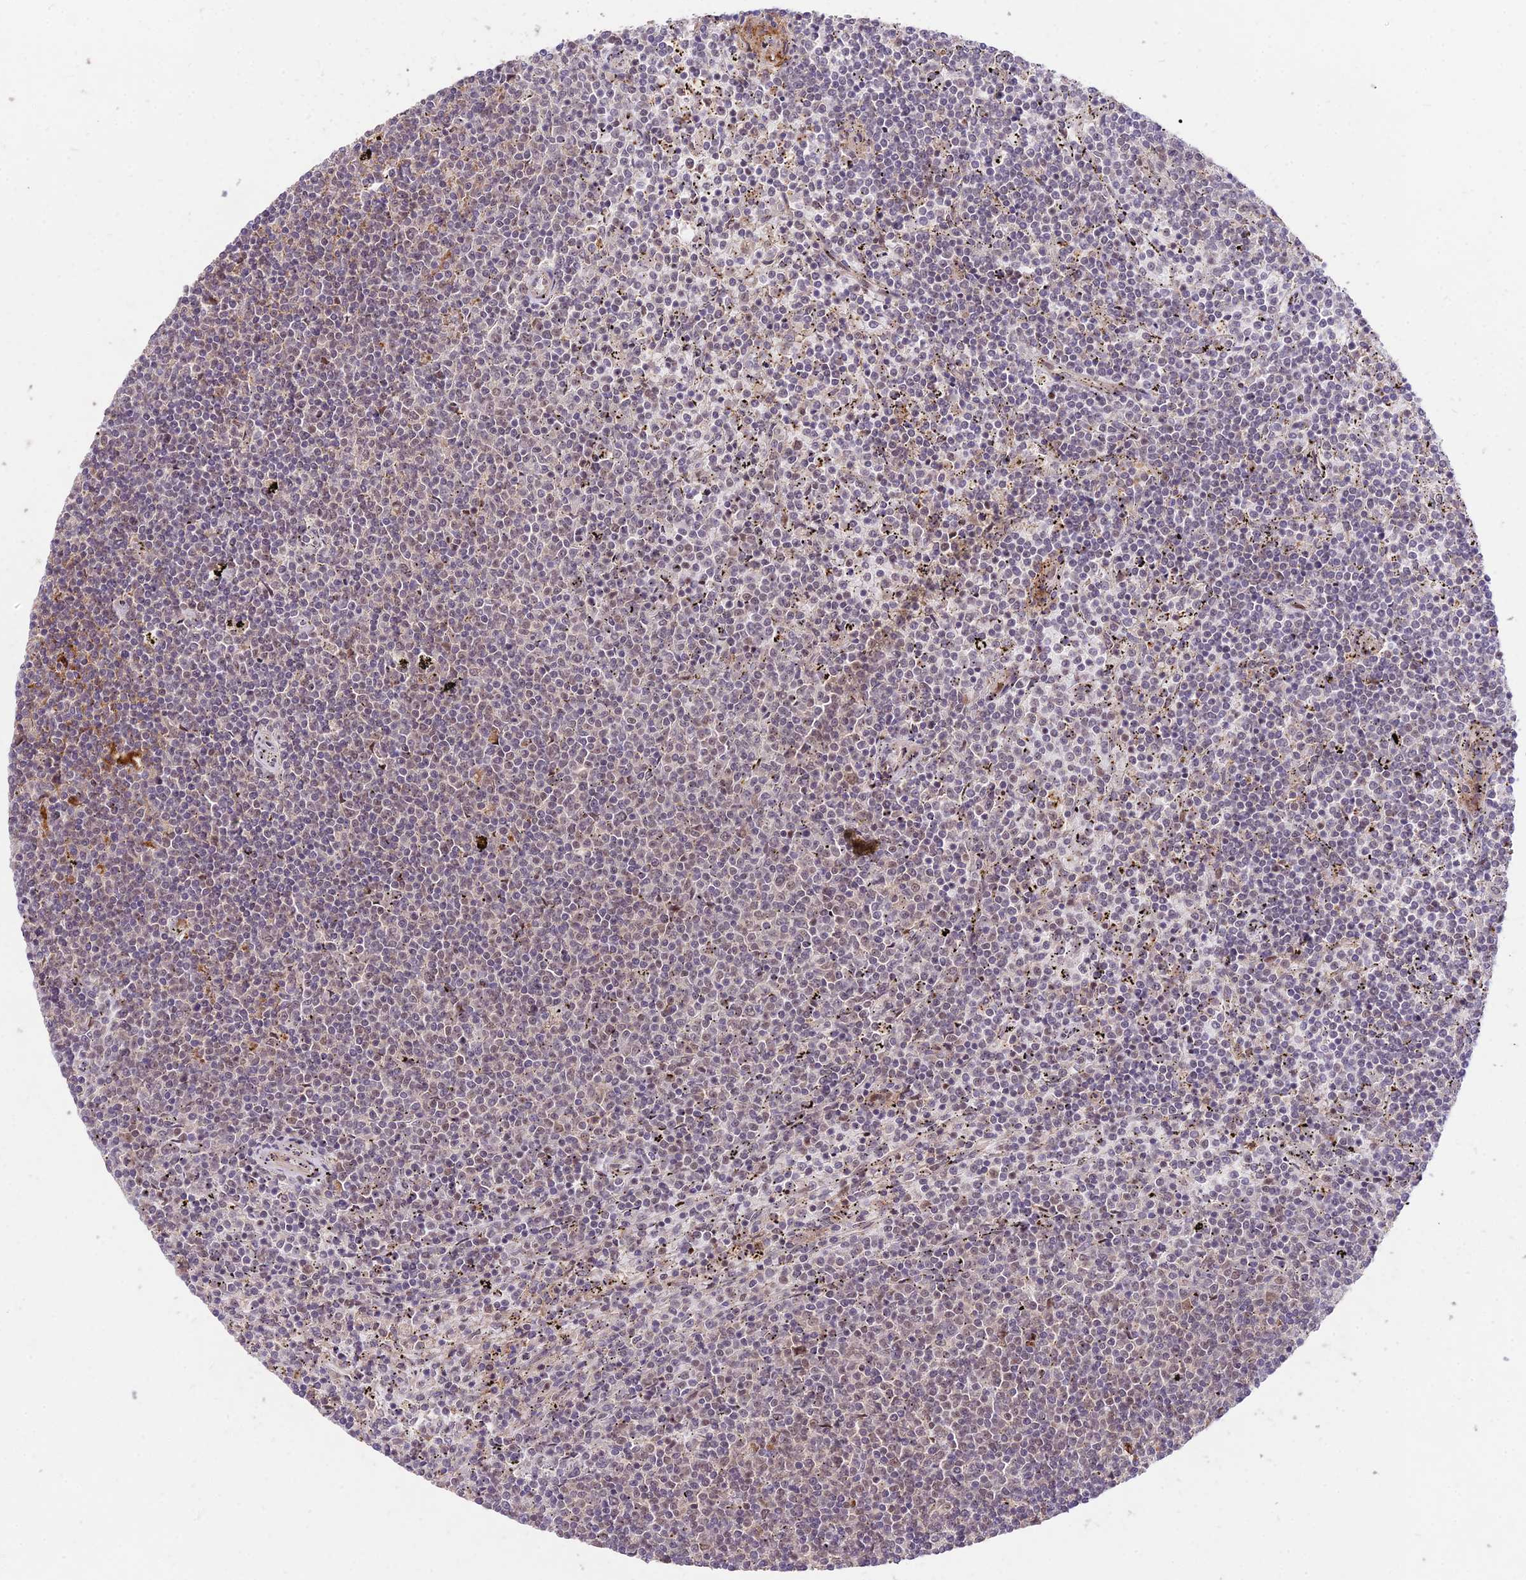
{"staining": {"intensity": "weak", "quantity": "25%-75%", "location": "nuclear"}, "tissue": "lymphoma", "cell_type": "Tumor cells", "image_type": "cancer", "snomed": [{"axis": "morphology", "description": "Malignant lymphoma, non-Hodgkin's type, Low grade"}, {"axis": "topography", "description": "Spleen"}], "caption": "Human lymphoma stained with a protein marker demonstrates weak staining in tumor cells.", "gene": "ZNF85", "patient": {"sex": "female", "age": 50}}